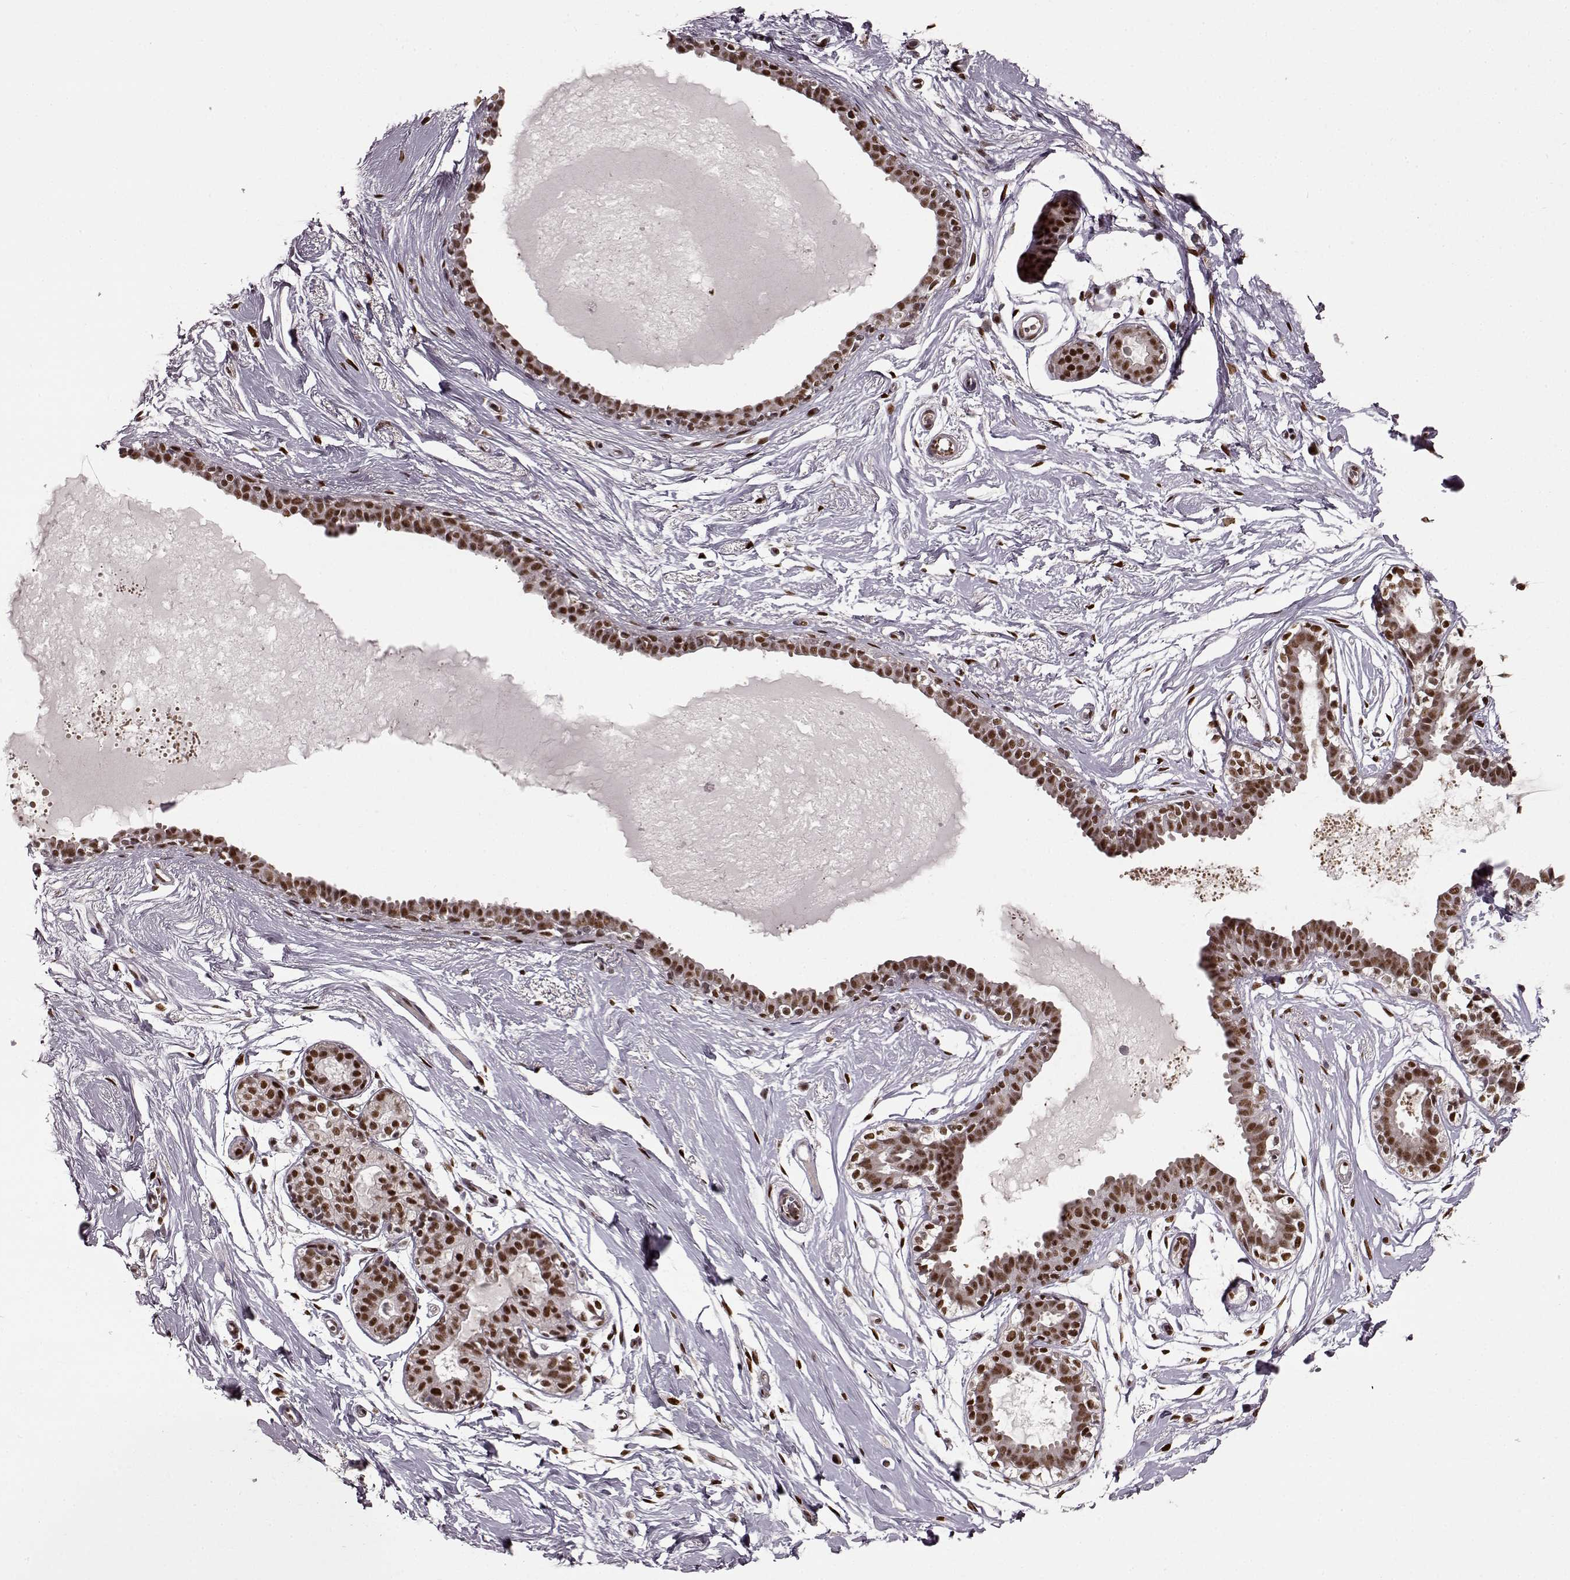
{"staining": {"intensity": "moderate", "quantity": "25%-75%", "location": "nuclear"}, "tissue": "breast", "cell_type": "Adipocytes", "image_type": "normal", "snomed": [{"axis": "morphology", "description": "Normal tissue, NOS"}, {"axis": "topography", "description": "Breast"}], "caption": "Immunohistochemical staining of unremarkable breast demonstrates moderate nuclear protein expression in approximately 25%-75% of adipocytes.", "gene": "FTO", "patient": {"sex": "female", "age": 49}}